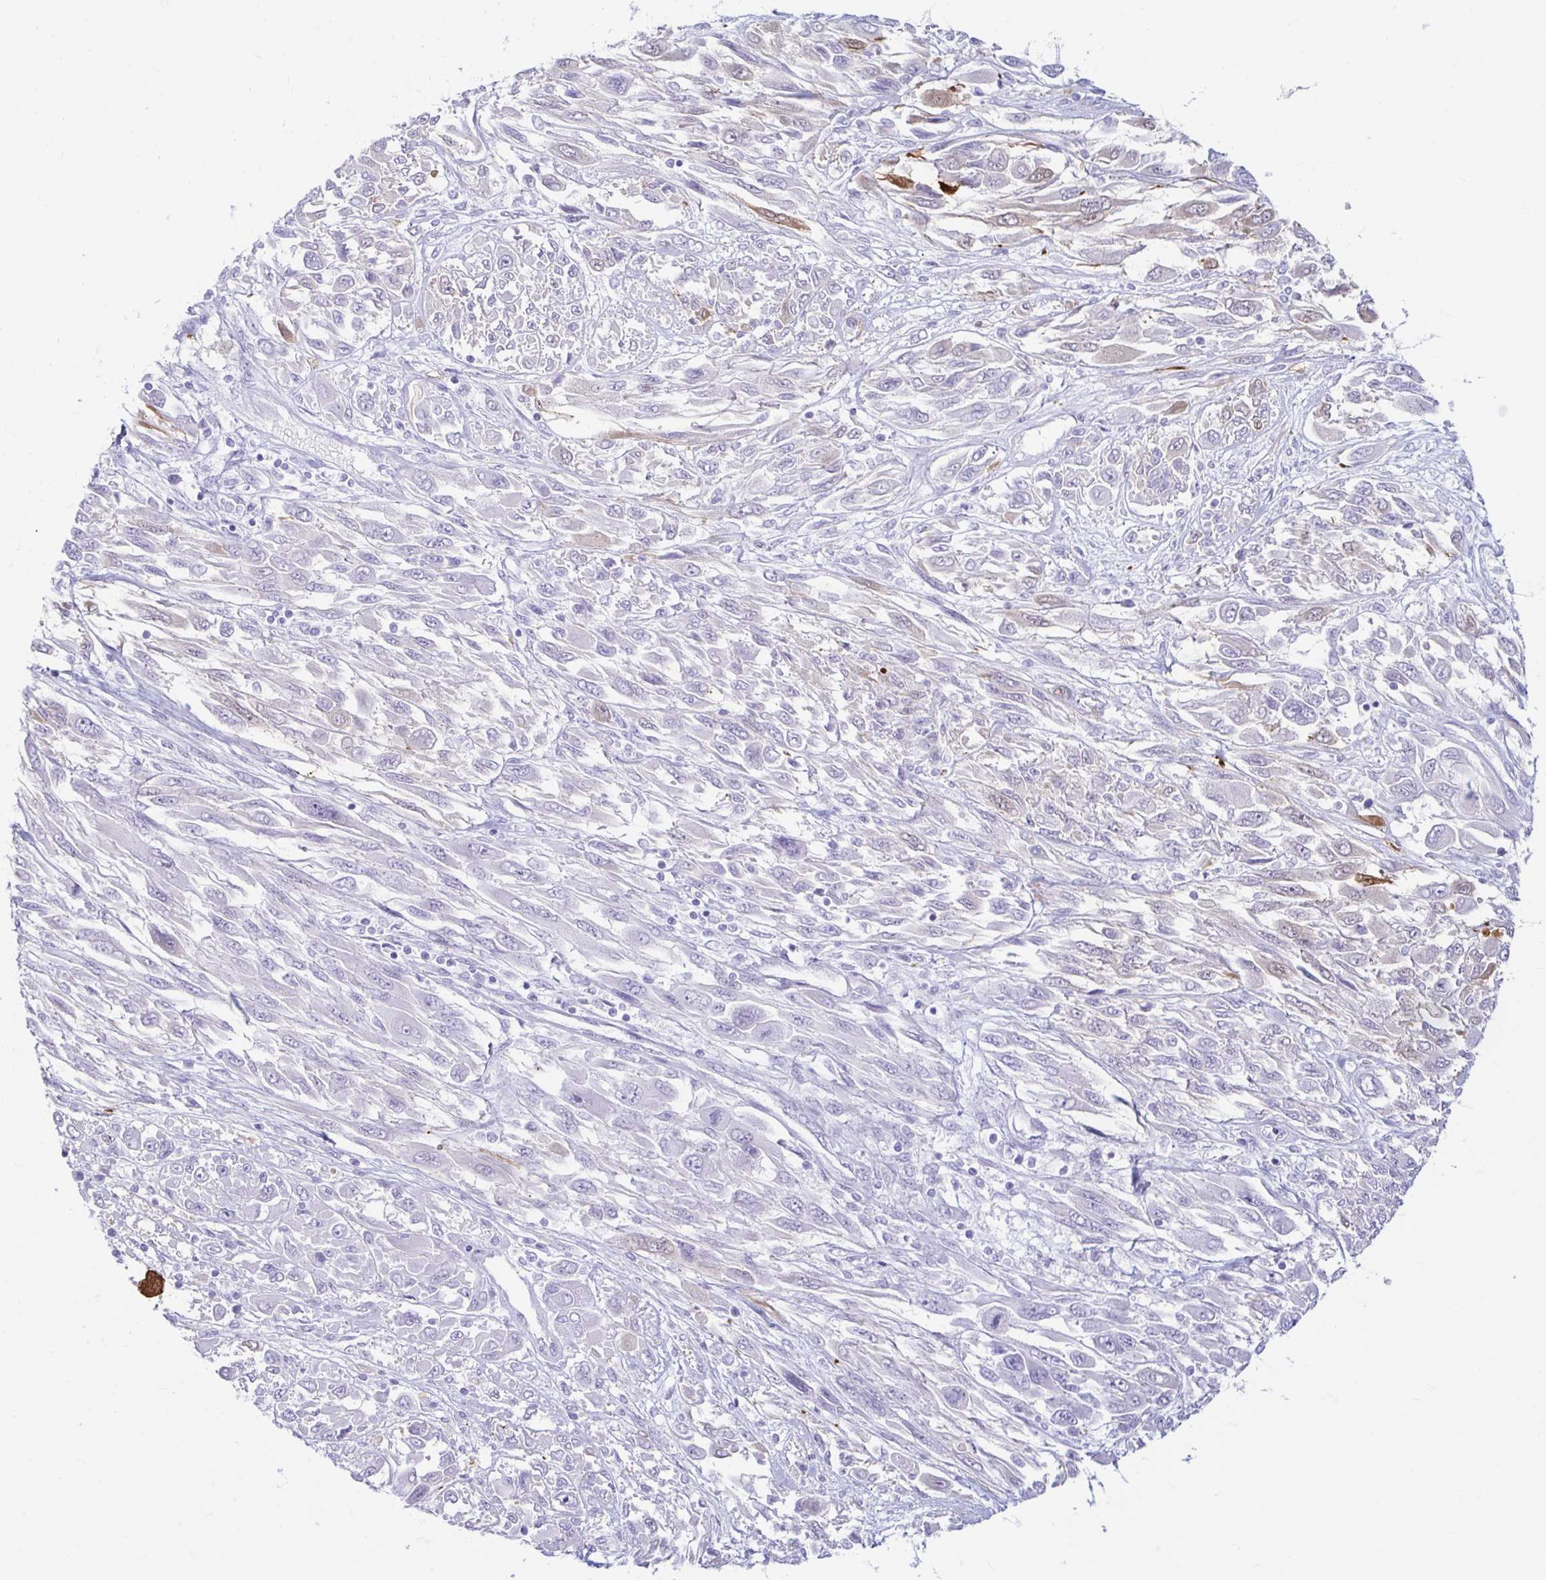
{"staining": {"intensity": "negative", "quantity": "none", "location": "none"}, "tissue": "melanoma", "cell_type": "Tumor cells", "image_type": "cancer", "snomed": [{"axis": "morphology", "description": "Malignant melanoma, NOS"}, {"axis": "topography", "description": "Skin"}], "caption": "An image of melanoma stained for a protein shows no brown staining in tumor cells.", "gene": "ERICH6", "patient": {"sex": "female", "age": 91}}